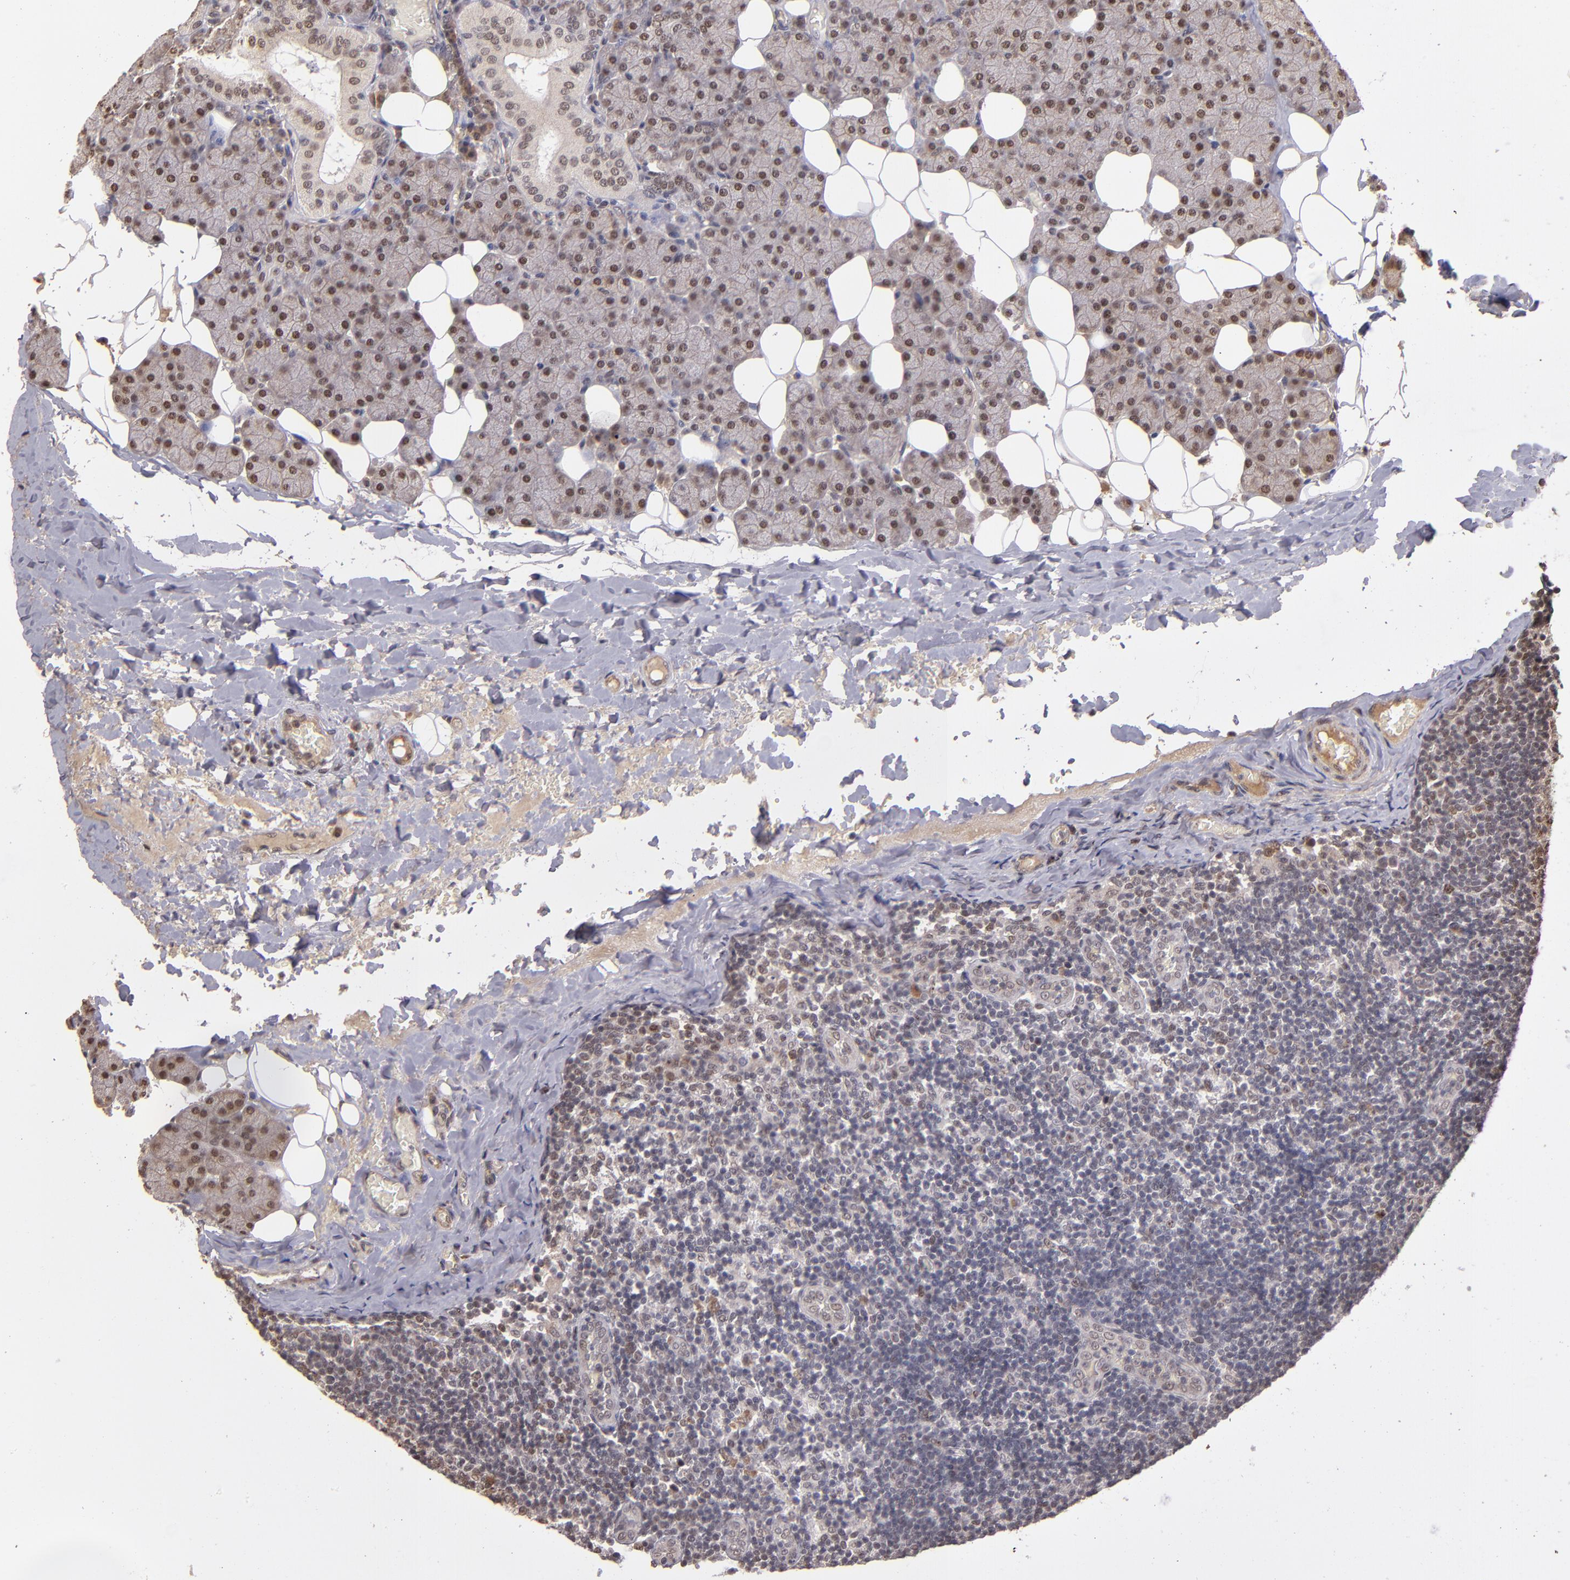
{"staining": {"intensity": "weak", "quantity": "25%-75%", "location": "nuclear"}, "tissue": "lymph node", "cell_type": "Non-germinal center cells", "image_type": "normal", "snomed": [{"axis": "morphology", "description": "Normal tissue, NOS"}, {"axis": "topography", "description": "Lymph node"}, {"axis": "topography", "description": "Salivary gland"}], "caption": "Weak nuclear staining for a protein is seen in approximately 25%-75% of non-germinal center cells of unremarkable lymph node using immunohistochemistry (IHC).", "gene": "ABHD12B", "patient": {"sex": "male", "age": 8}}